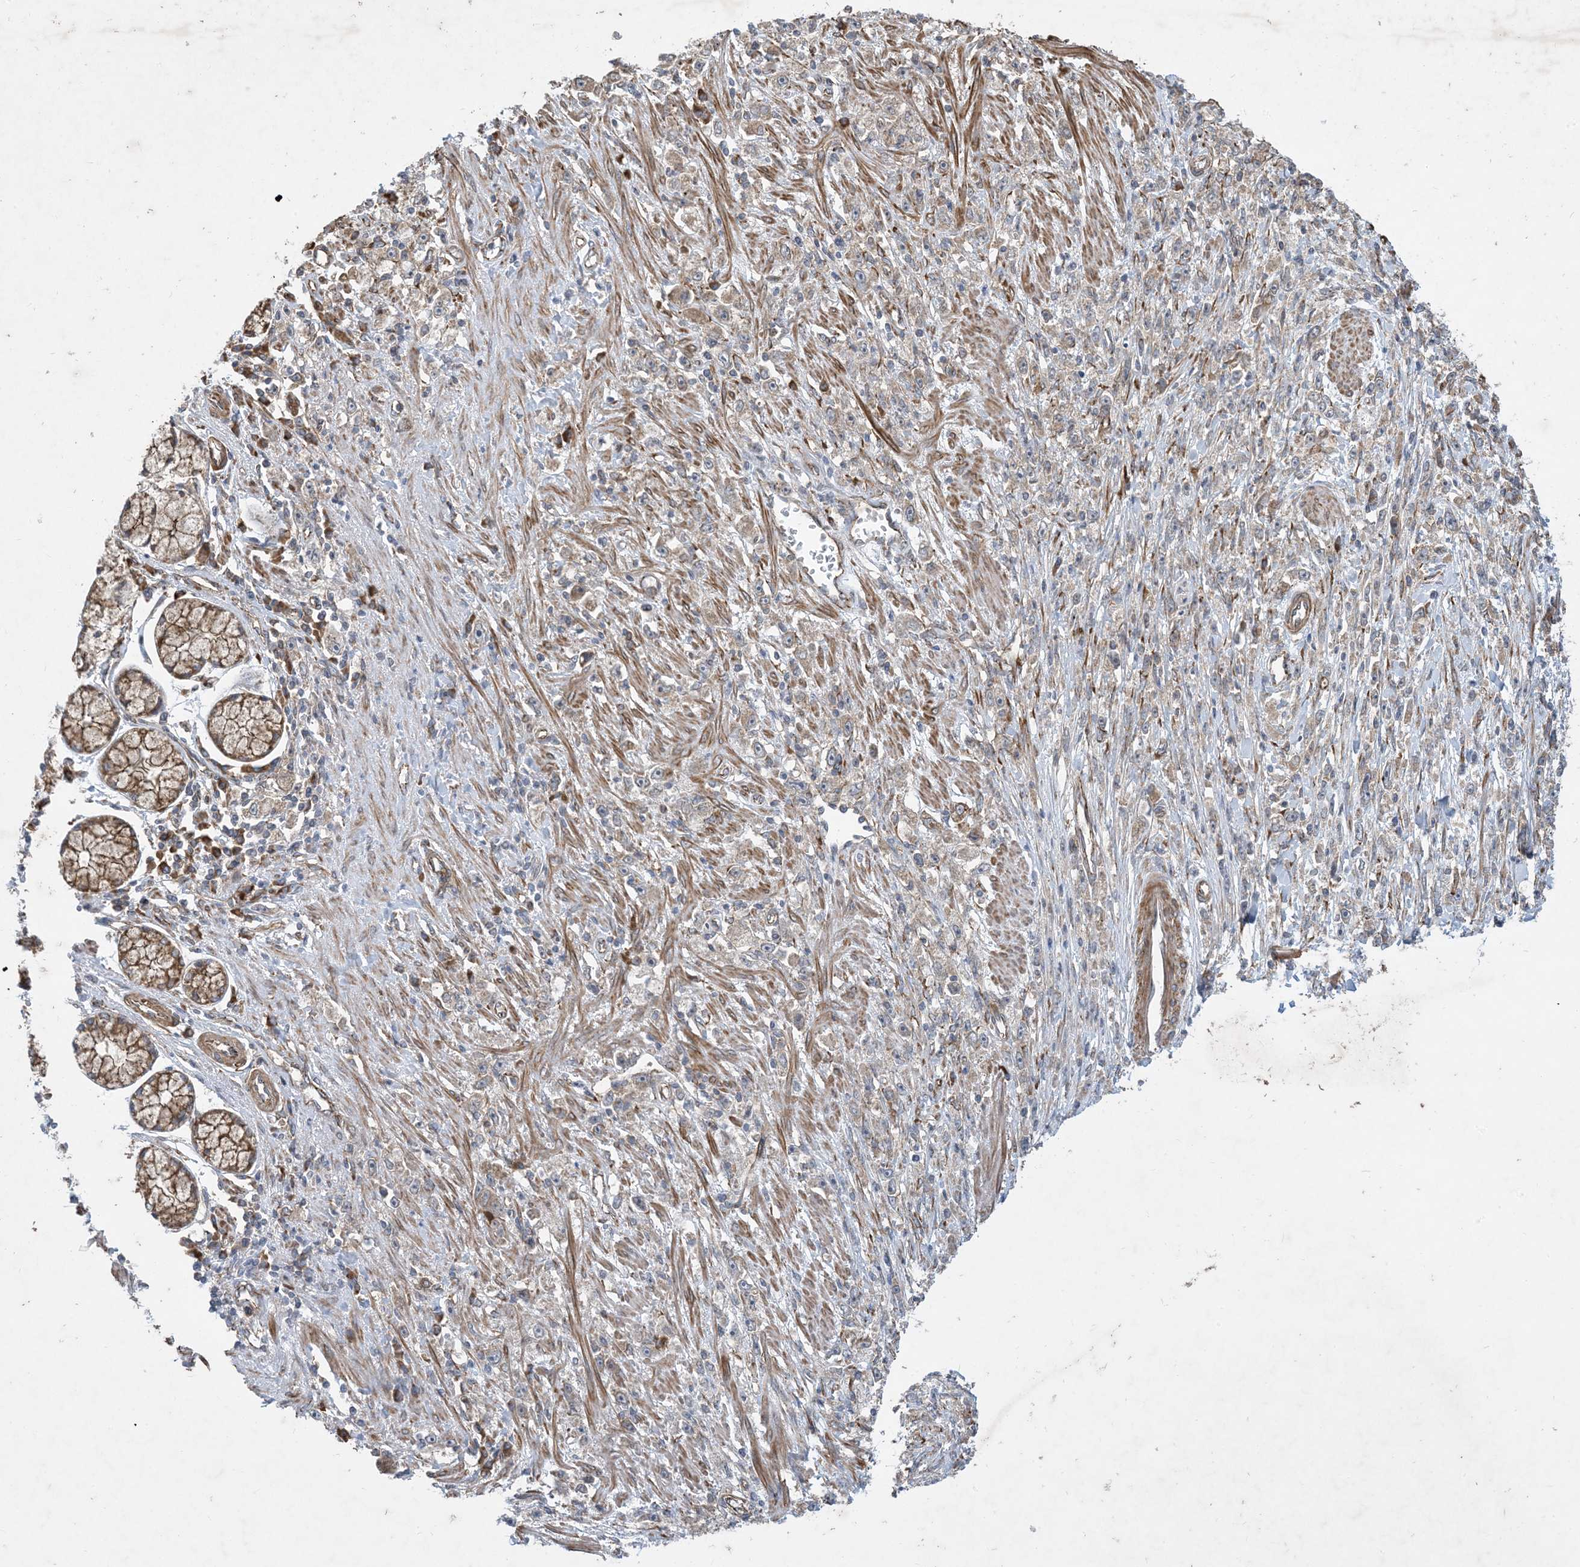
{"staining": {"intensity": "negative", "quantity": "none", "location": "none"}, "tissue": "stomach cancer", "cell_type": "Tumor cells", "image_type": "cancer", "snomed": [{"axis": "morphology", "description": "Adenocarcinoma, NOS"}, {"axis": "topography", "description": "Stomach"}], "caption": "IHC photomicrograph of human stomach cancer (adenocarcinoma) stained for a protein (brown), which demonstrates no positivity in tumor cells. Nuclei are stained in blue.", "gene": "OTOP1", "patient": {"sex": "female", "age": 59}}